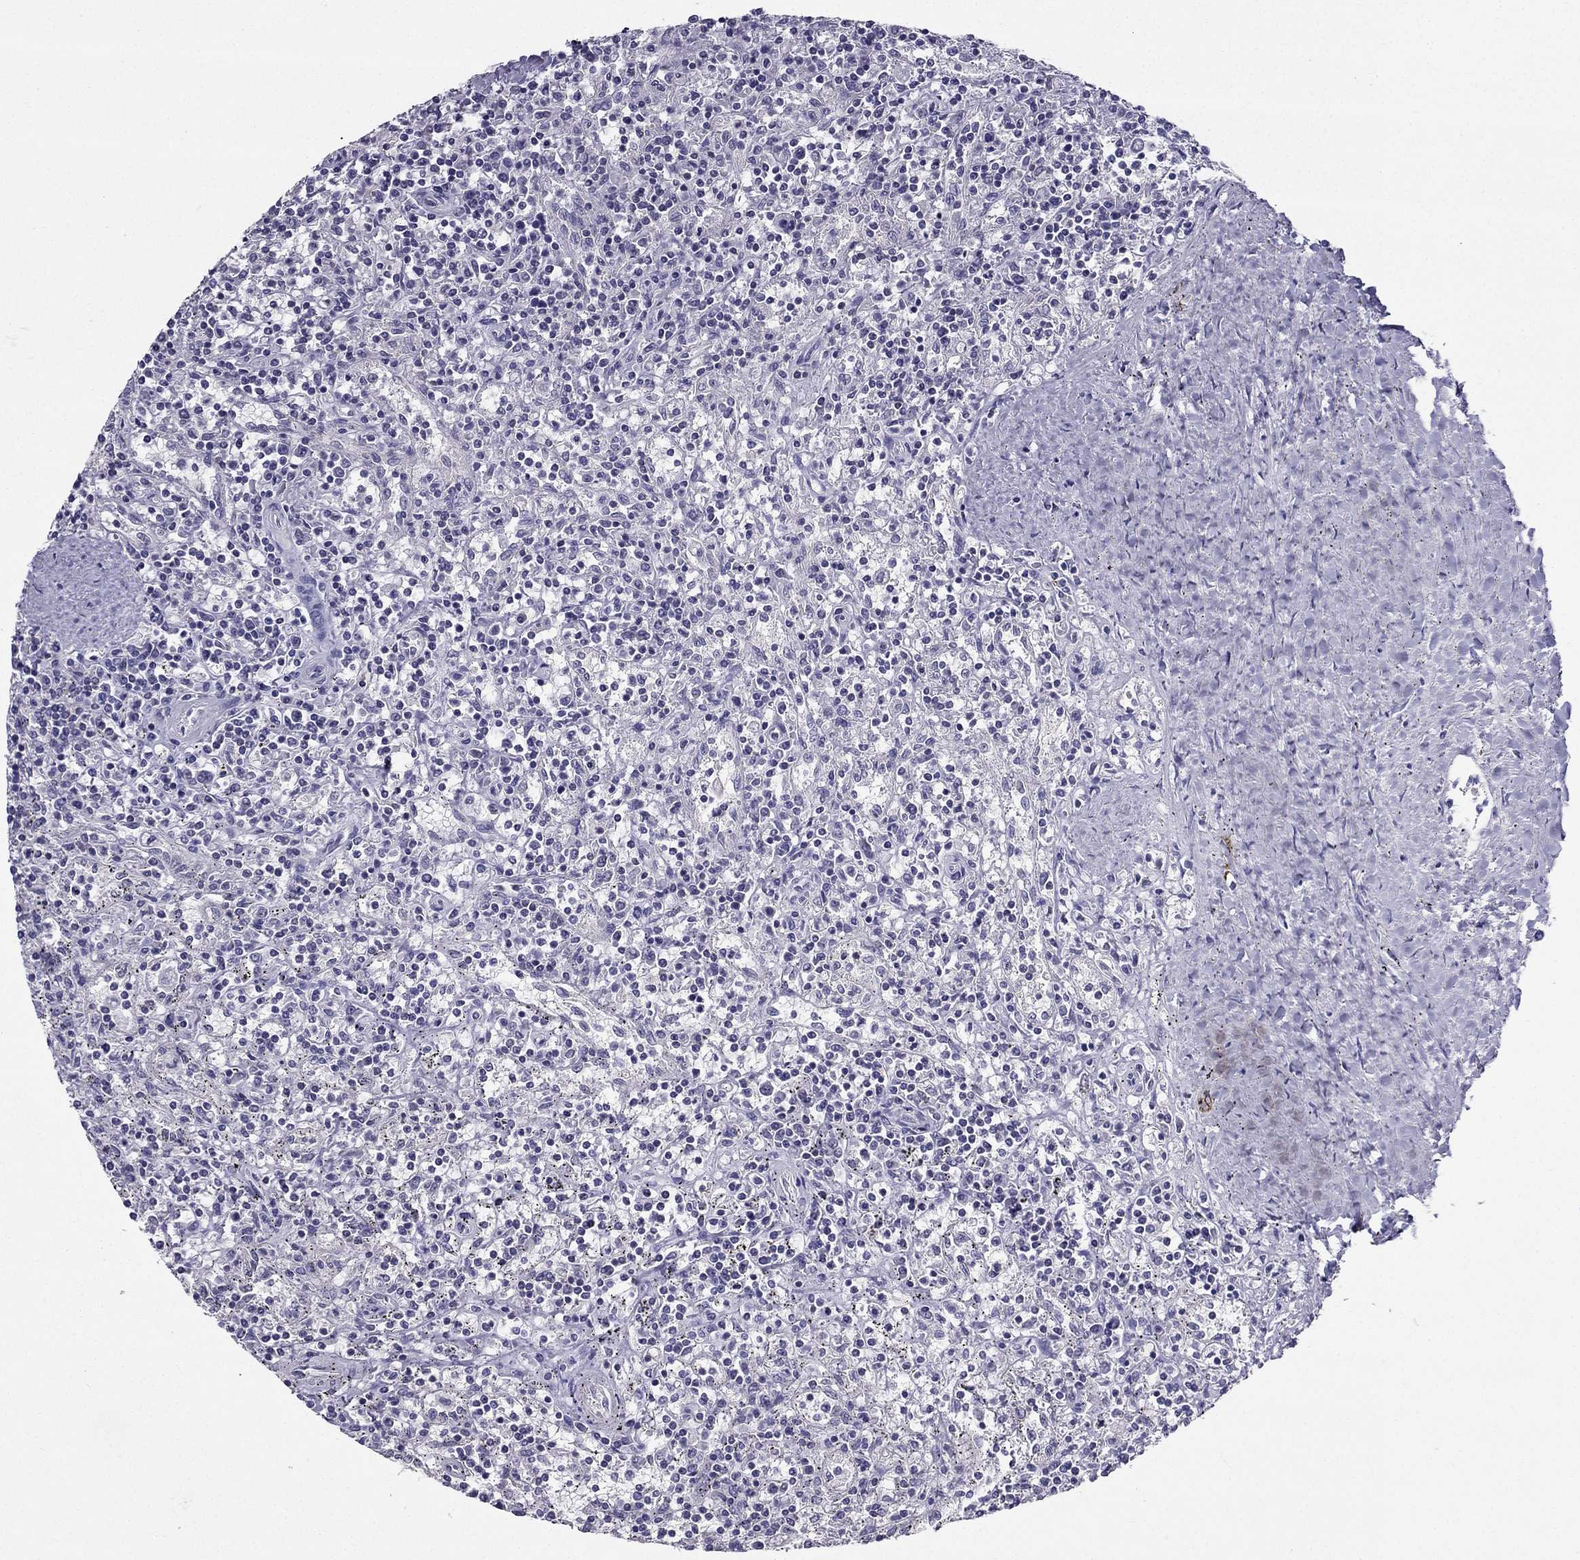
{"staining": {"intensity": "negative", "quantity": "none", "location": "none"}, "tissue": "lymphoma", "cell_type": "Tumor cells", "image_type": "cancer", "snomed": [{"axis": "morphology", "description": "Malignant lymphoma, non-Hodgkin's type, Low grade"}, {"axis": "topography", "description": "Spleen"}], "caption": "Immunohistochemical staining of human low-grade malignant lymphoma, non-Hodgkin's type reveals no significant expression in tumor cells.", "gene": "AAK1", "patient": {"sex": "male", "age": 62}}